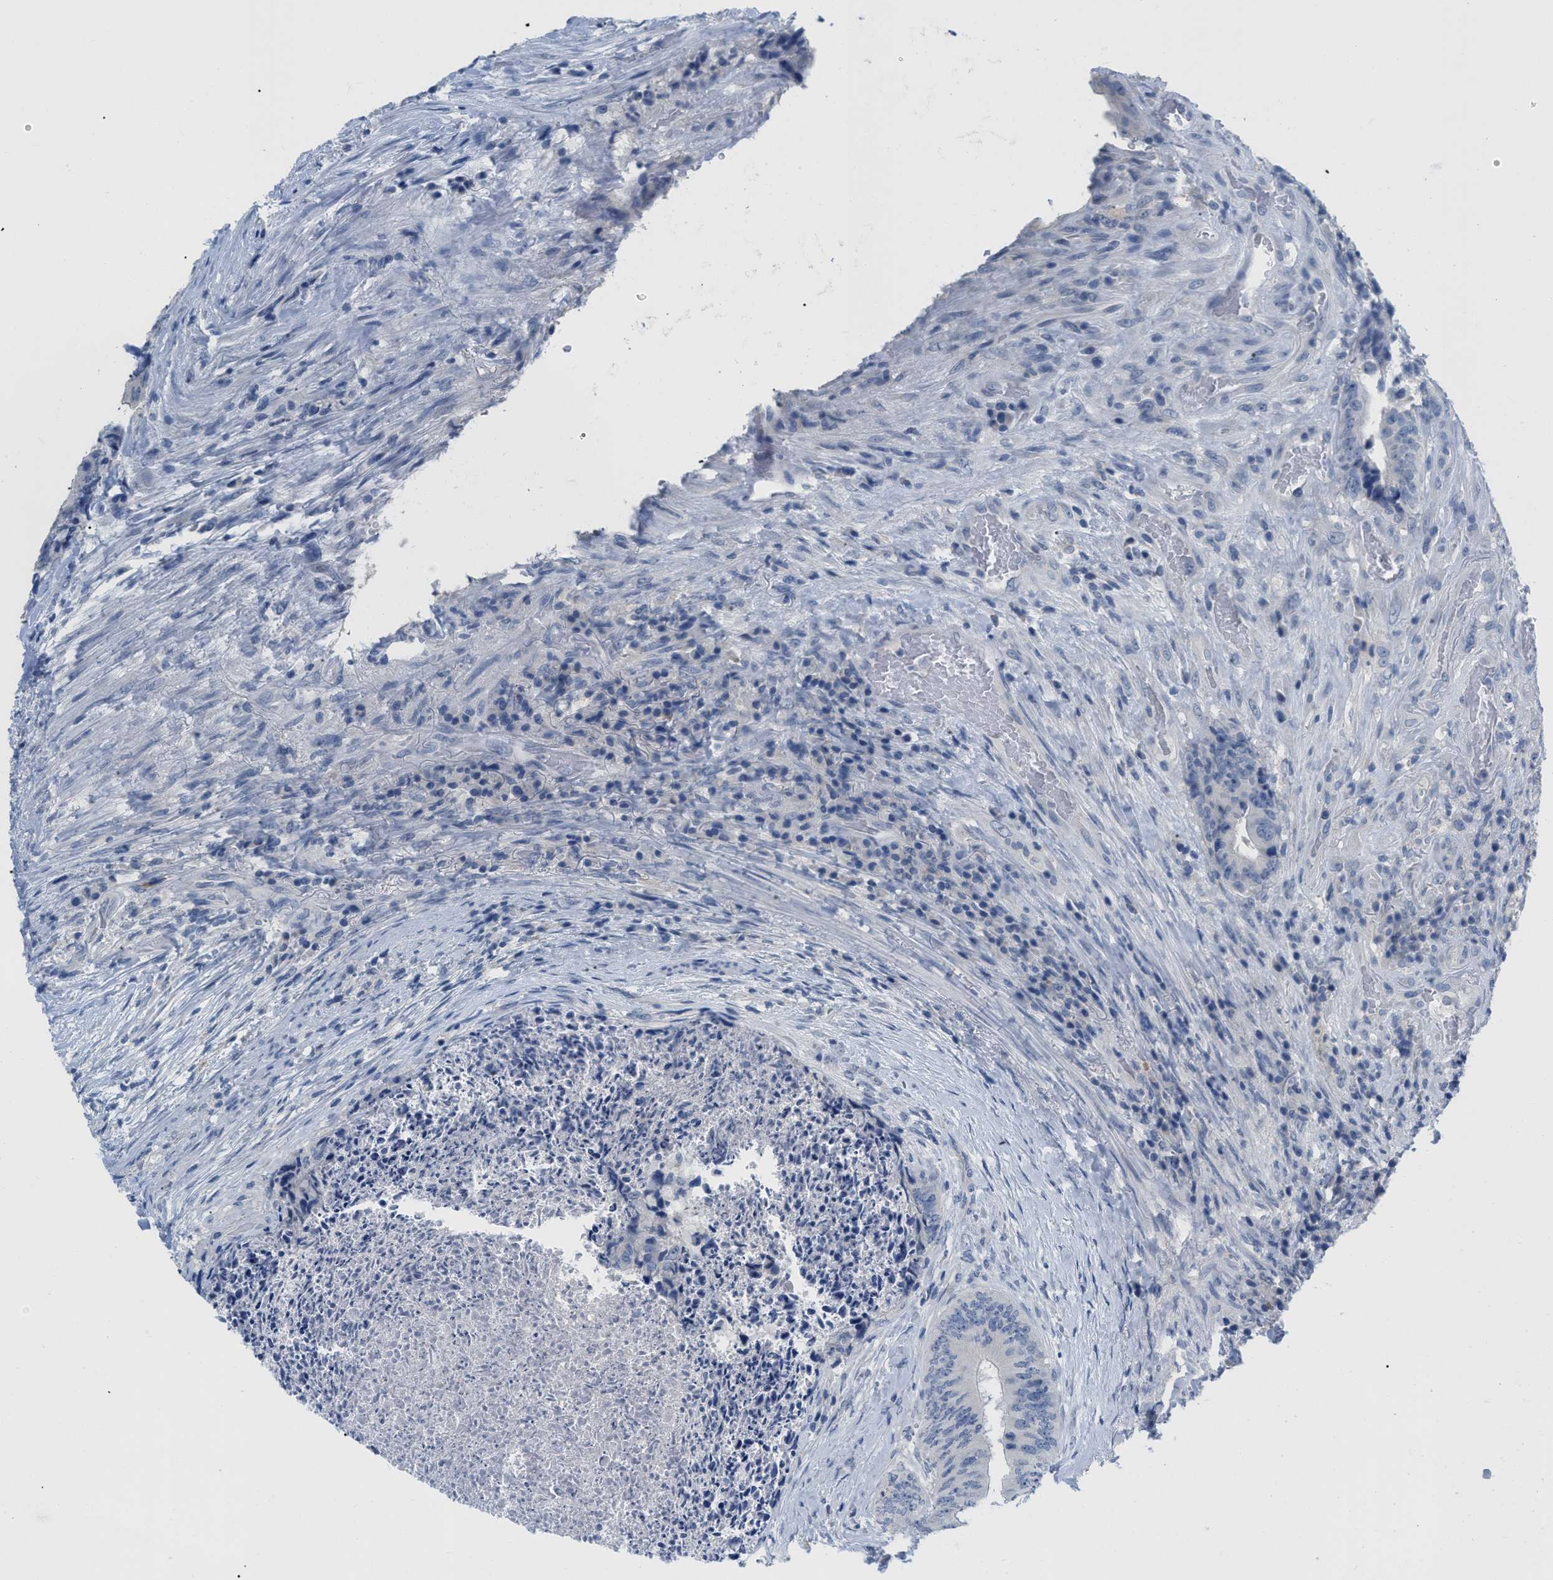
{"staining": {"intensity": "negative", "quantity": "none", "location": "none"}, "tissue": "colorectal cancer", "cell_type": "Tumor cells", "image_type": "cancer", "snomed": [{"axis": "morphology", "description": "Adenocarcinoma, NOS"}, {"axis": "topography", "description": "Rectum"}], "caption": "This image is of colorectal cancer stained with IHC to label a protein in brown with the nuclei are counter-stained blue. There is no staining in tumor cells.", "gene": "PYY", "patient": {"sex": "male", "age": 72}}